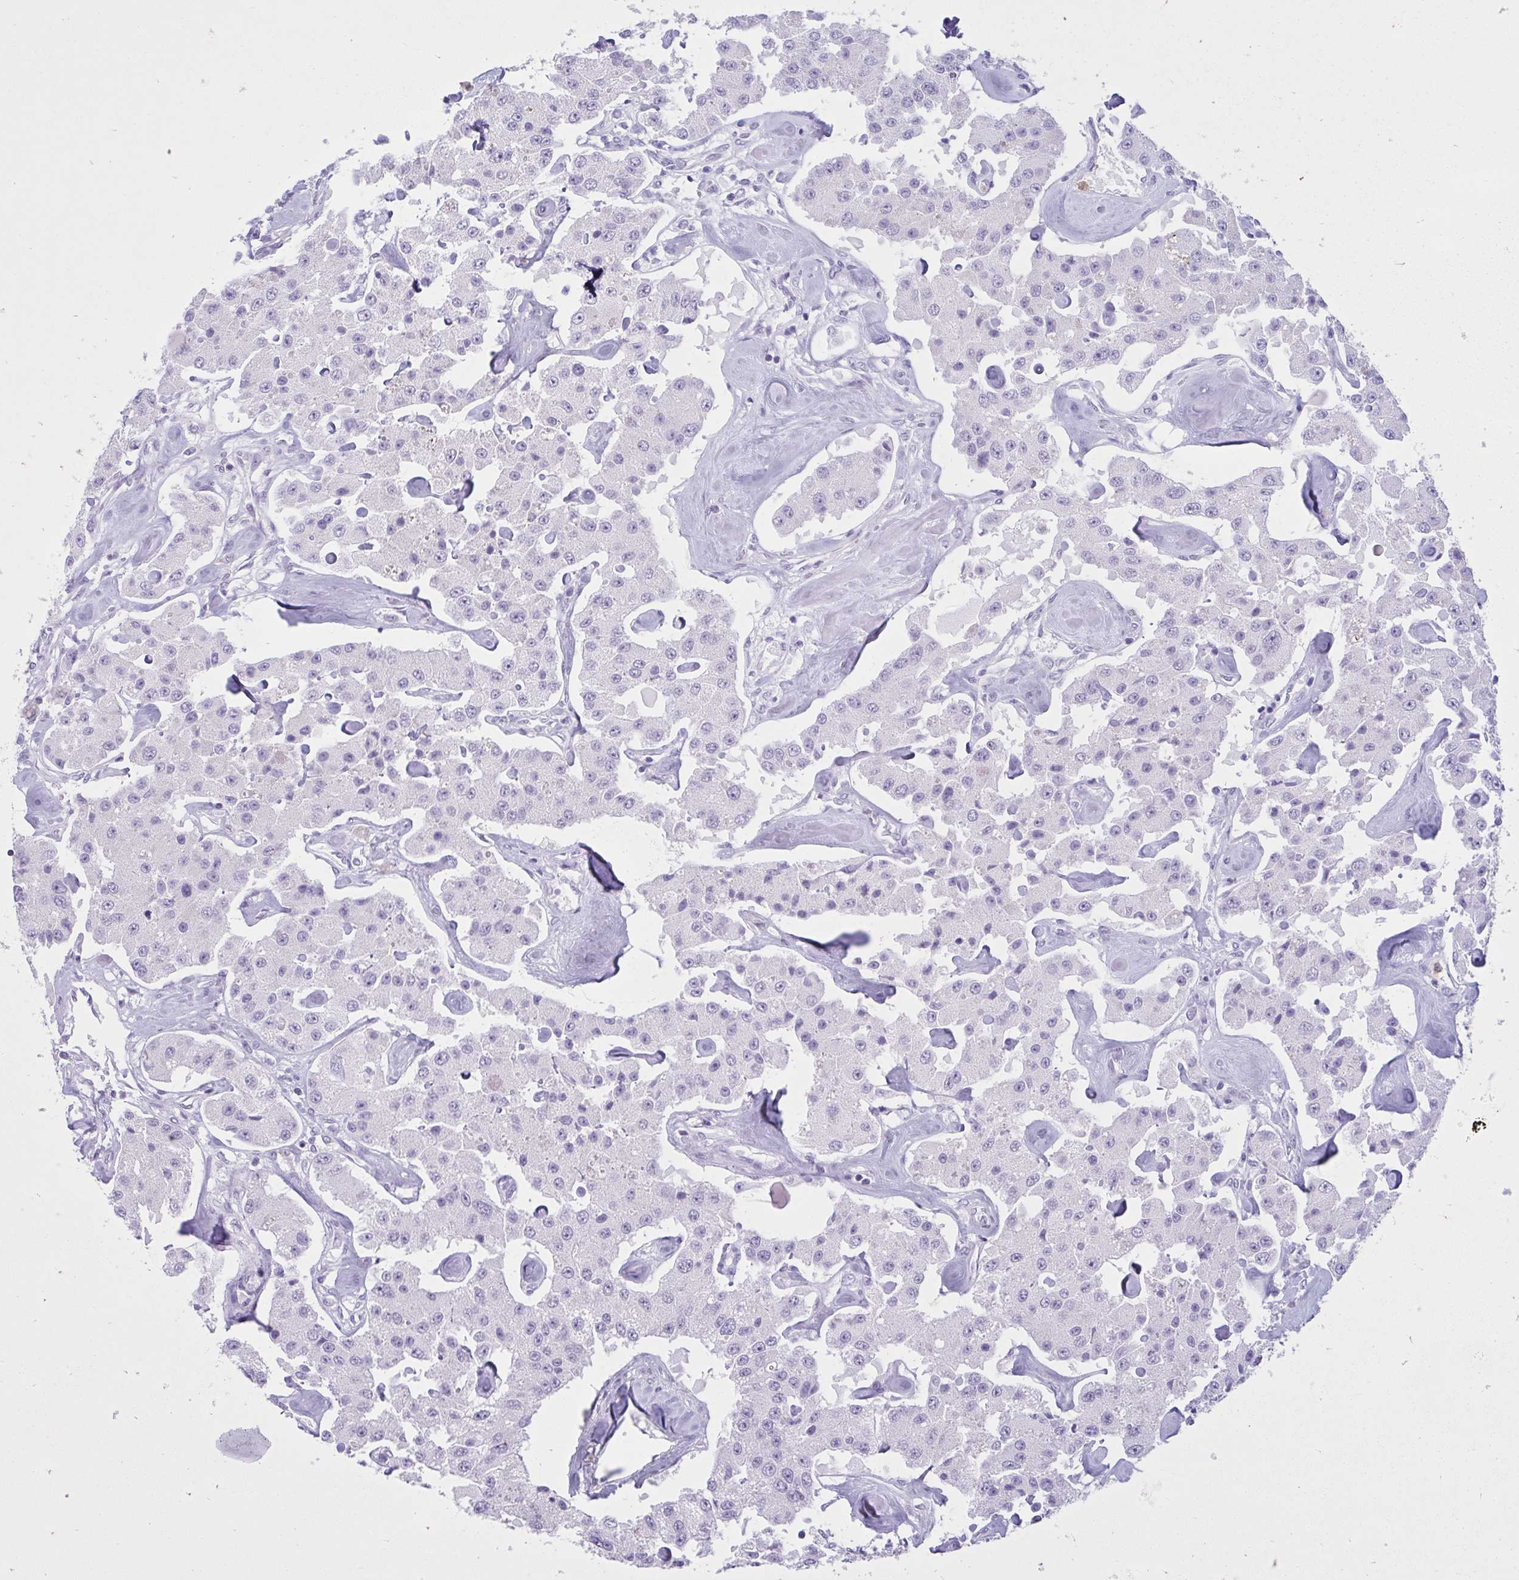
{"staining": {"intensity": "negative", "quantity": "none", "location": "none"}, "tissue": "carcinoid", "cell_type": "Tumor cells", "image_type": "cancer", "snomed": [{"axis": "morphology", "description": "Carcinoid, malignant, NOS"}, {"axis": "topography", "description": "Pancreas"}], "caption": "Immunohistochemistry (IHC) of carcinoid displays no expression in tumor cells.", "gene": "CEP120", "patient": {"sex": "male", "age": 41}}